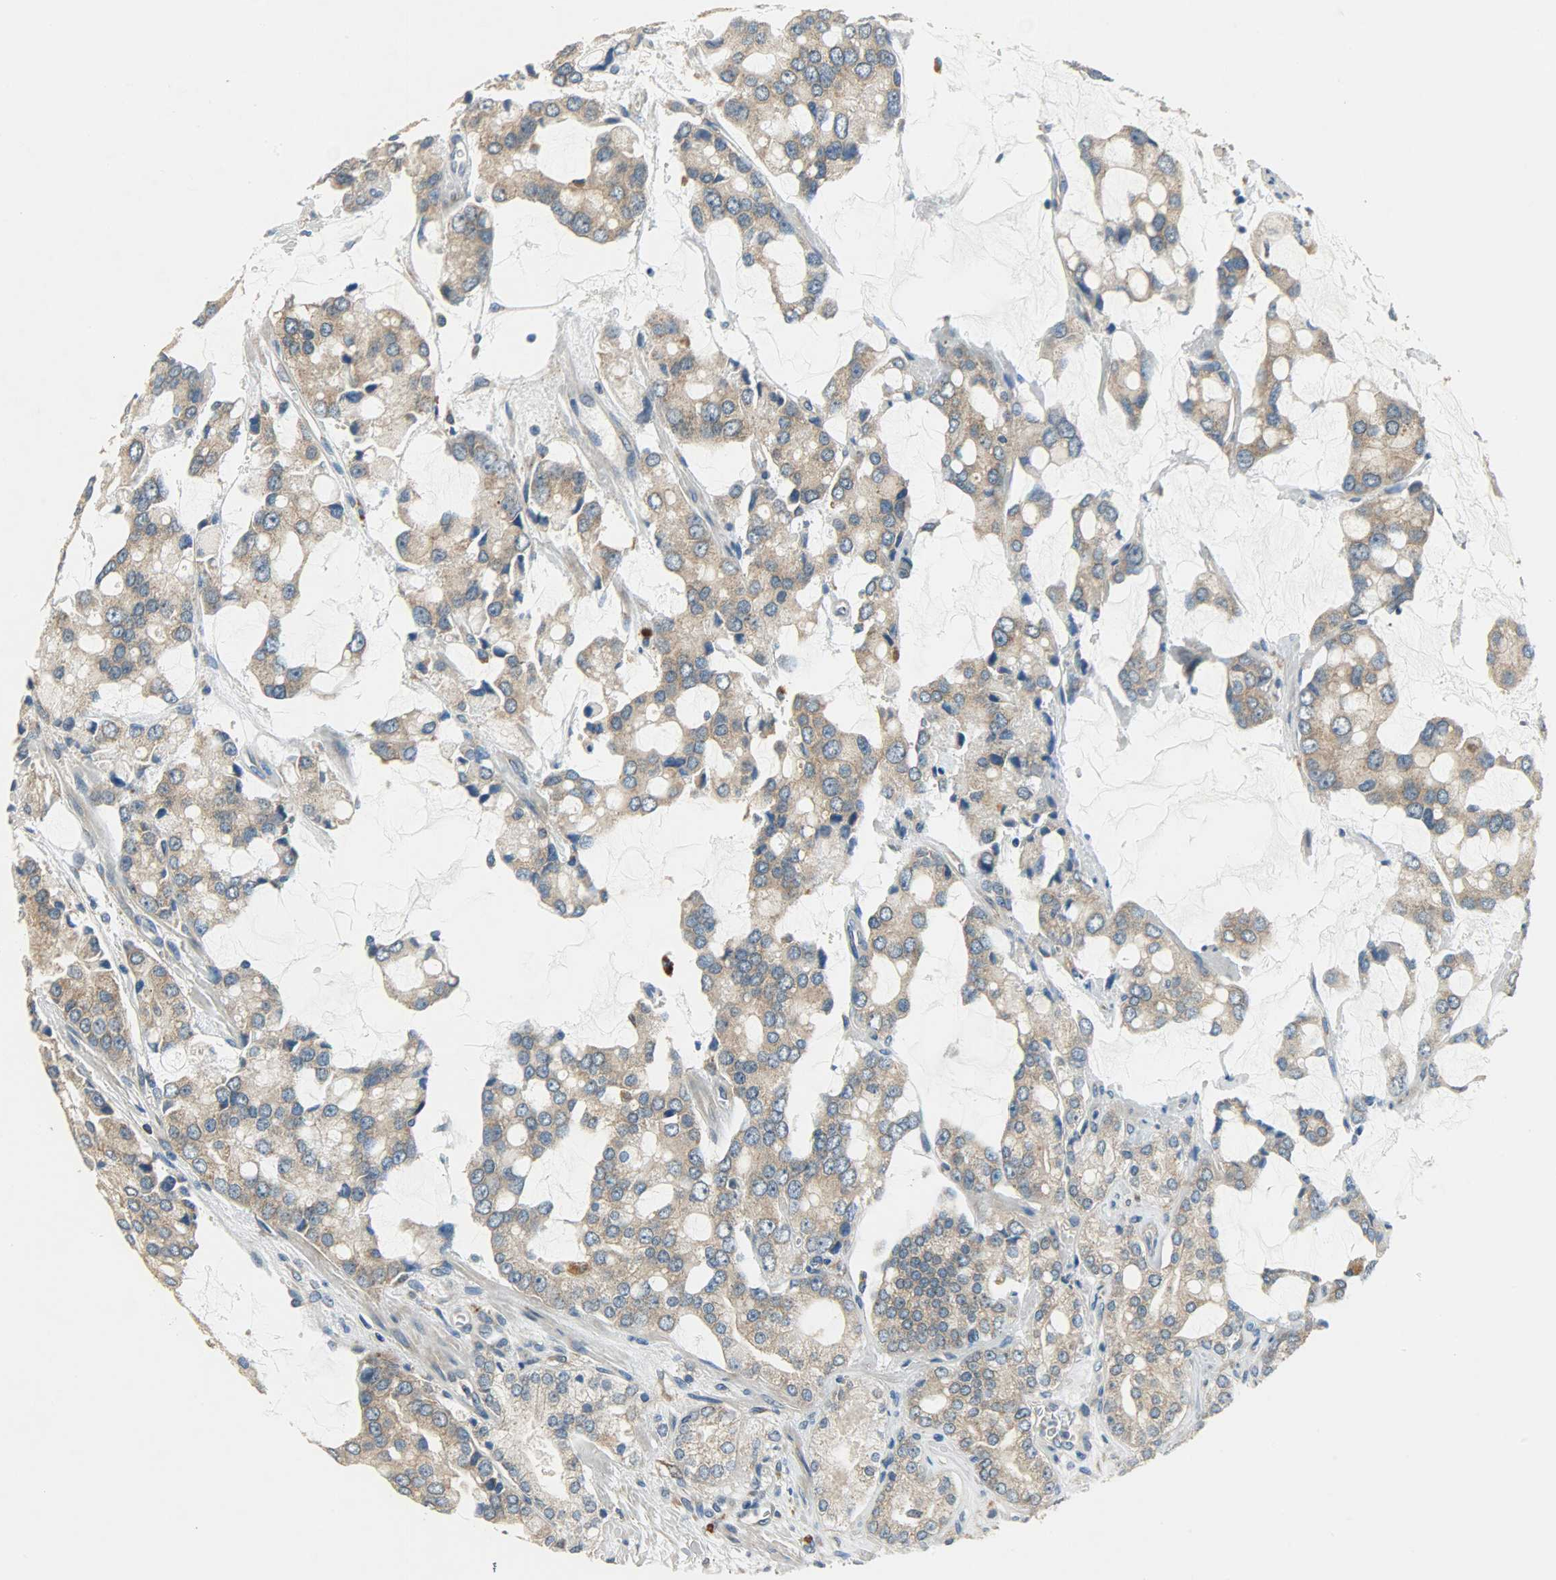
{"staining": {"intensity": "moderate", "quantity": ">75%", "location": "cytoplasmic/membranous"}, "tissue": "prostate cancer", "cell_type": "Tumor cells", "image_type": "cancer", "snomed": [{"axis": "morphology", "description": "Adenocarcinoma, High grade"}, {"axis": "topography", "description": "Prostate"}], "caption": "IHC (DAB (3,3'-diaminobenzidine)) staining of prostate cancer (high-grade adenocarcinoma) shows moderate cytoplasmic/membranous protein staining in about >75% of tumor cells. (brown staining indicates protein expression, while blue staining denotes nuclei).", "gene": "C1orf198", "patient": {"sex": "male", "age": 67}}